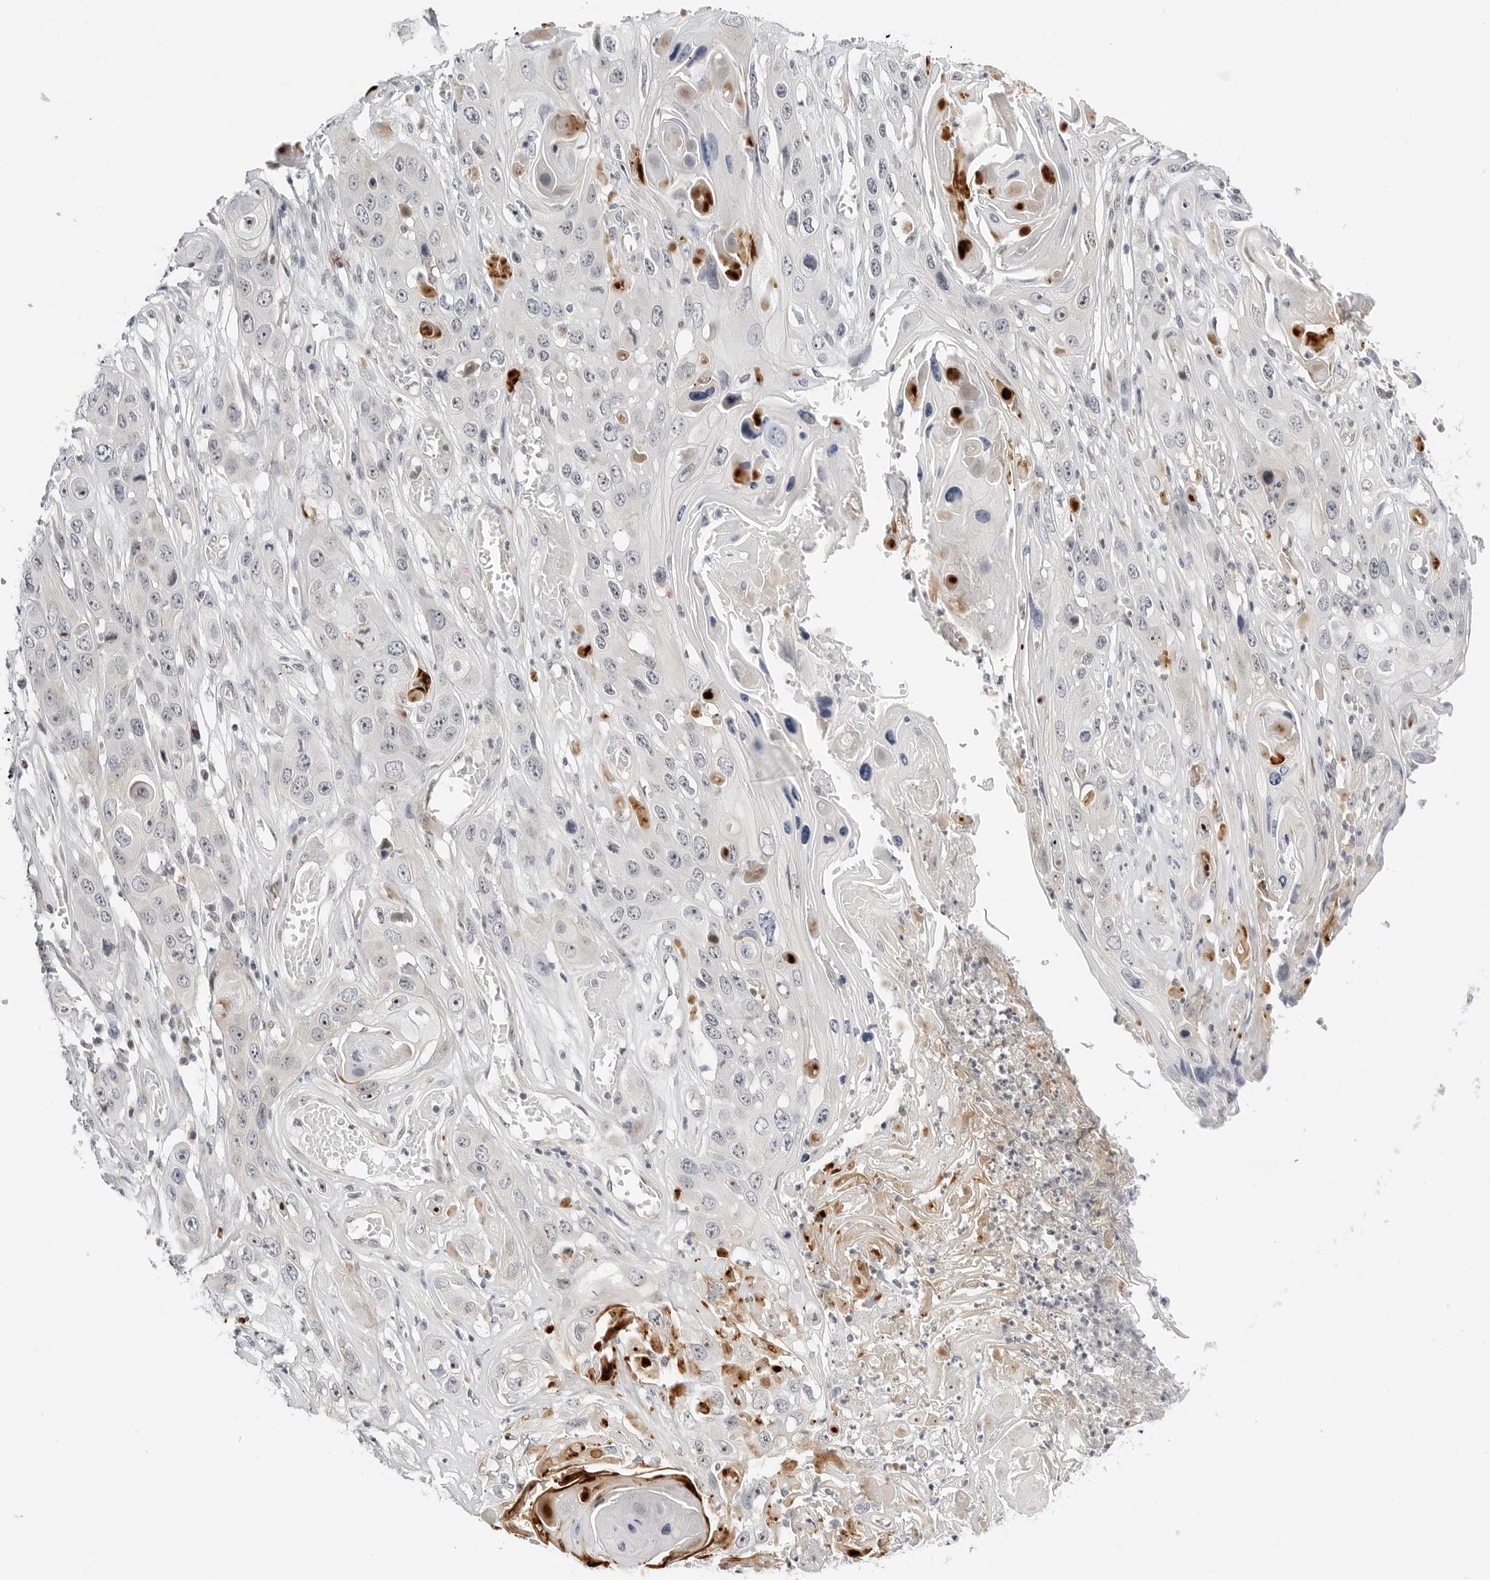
{"staining": {"intensity": "negative", "quantity": "none", "location": "none"}, "tissue": "skin cancer", "cell_type": "Tumor cells", "image_type": "cancer", "snomed": [{"axis": "morphology", "description": "Squamous cell carcinoma, NOS"}, {"axis": "topography", "description": "Skin"}], "caption": "A micrograph of skin squamous cell carcinoma stained for a protein displays no brown staining in tumor cells.", "gene": "MAP2K5", "patient": {"sex": "male", "age": 55}}